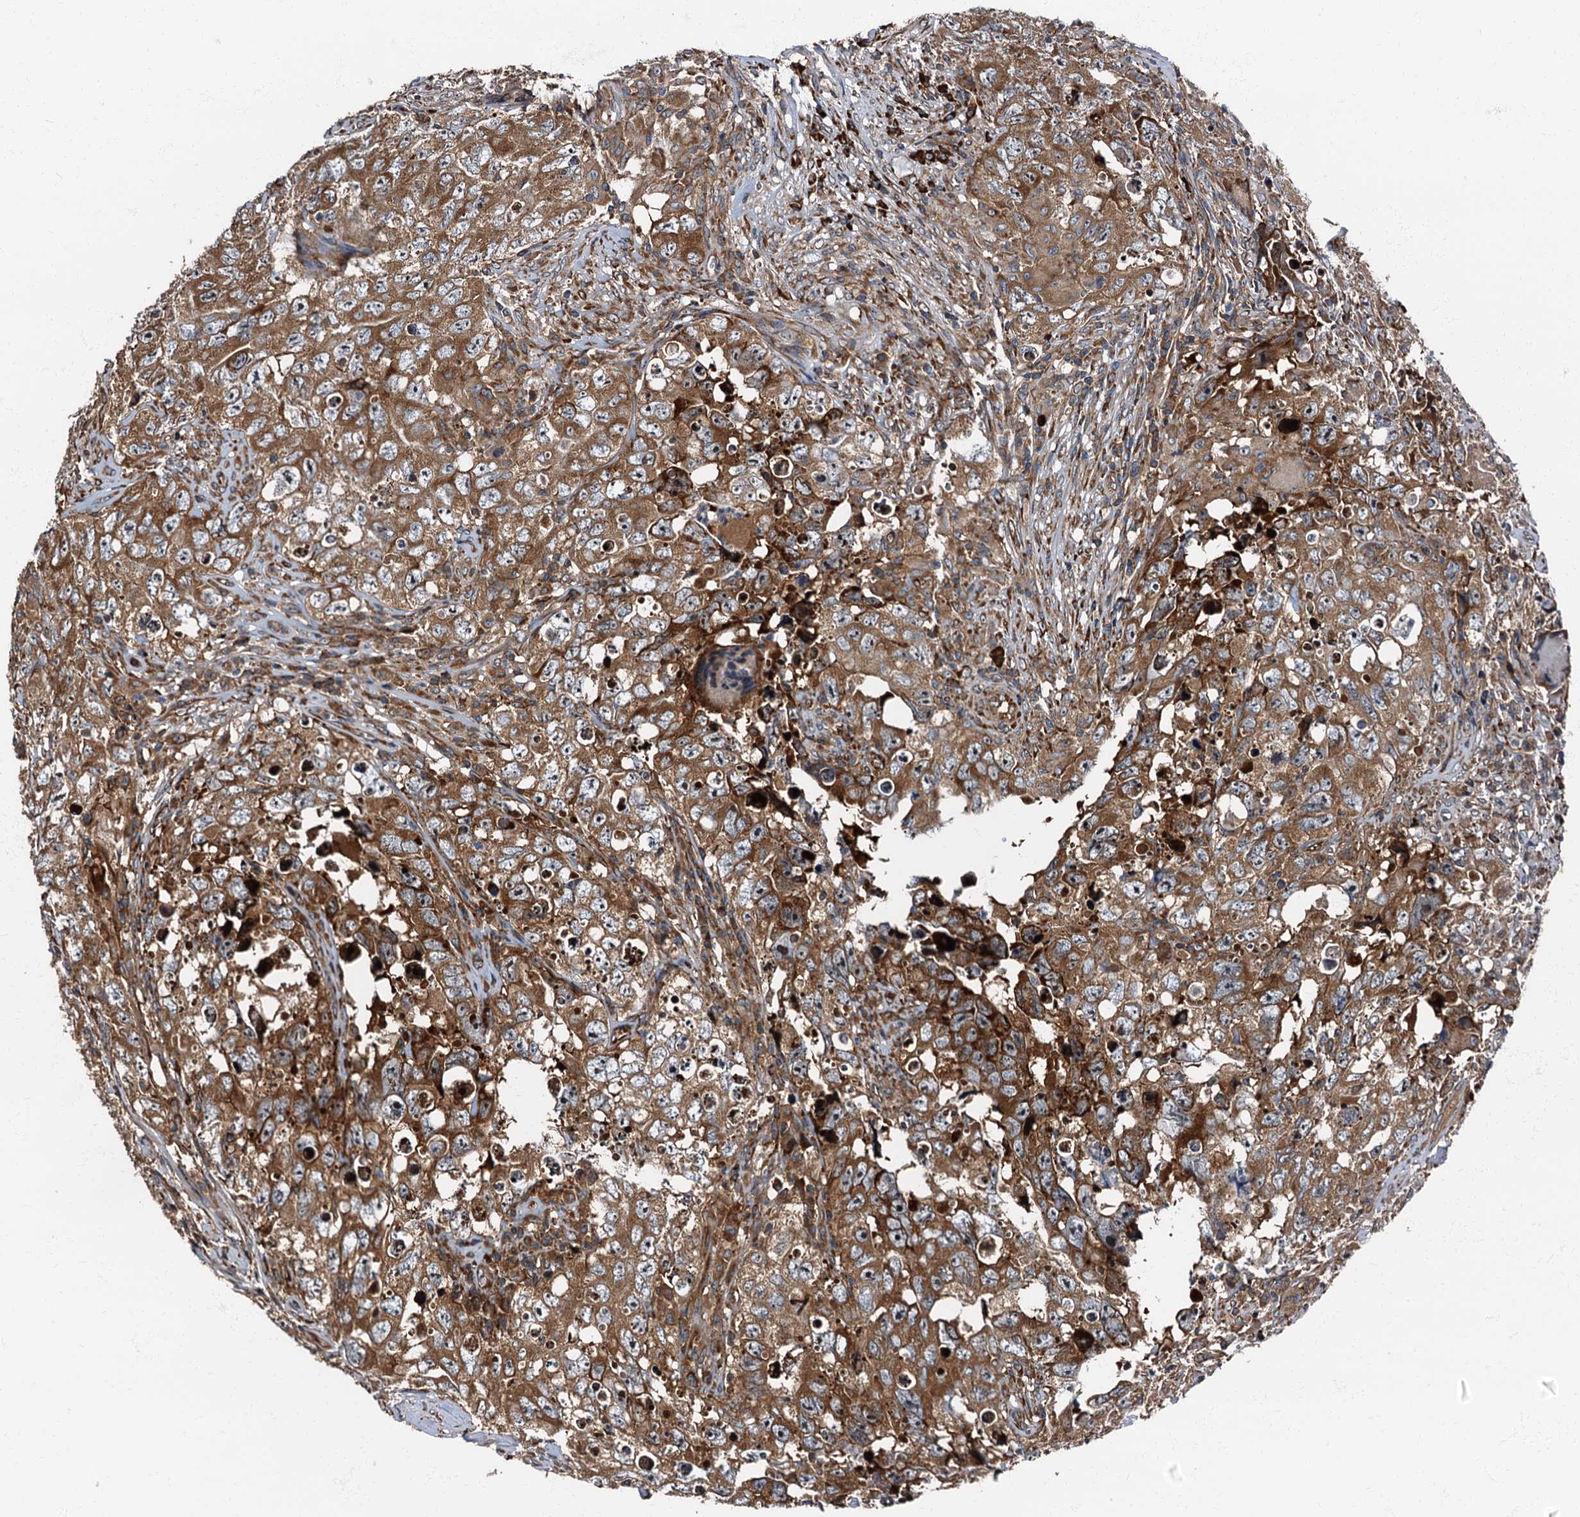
{"staining": {"intensity": "moderate", "quantity": ">75%", "location": "cytoplasmic/membranous"}, "tissue": "testis cancer", "cell_type": "Tumor cells", "image_type": "cancer", "snomed": [{"axis": "morphology", "description": "Seminoma, NOS"}, {"axis": "morphology", "description": "Carcinoma, Embryonal, NOS"}, {"axis": "topography", "description": "Testis"}], "caption": "DAB immunohistochemical staining of testis cancer (embryonal carcinoma) shows moderate cytoplasmic/membranous protein expression in approximately >75% of tumor cells. (IHC, brightfield microscopy, high magnification).", "gene": "ATP2C1", "patient": {"sex": "male", "age": 43}}